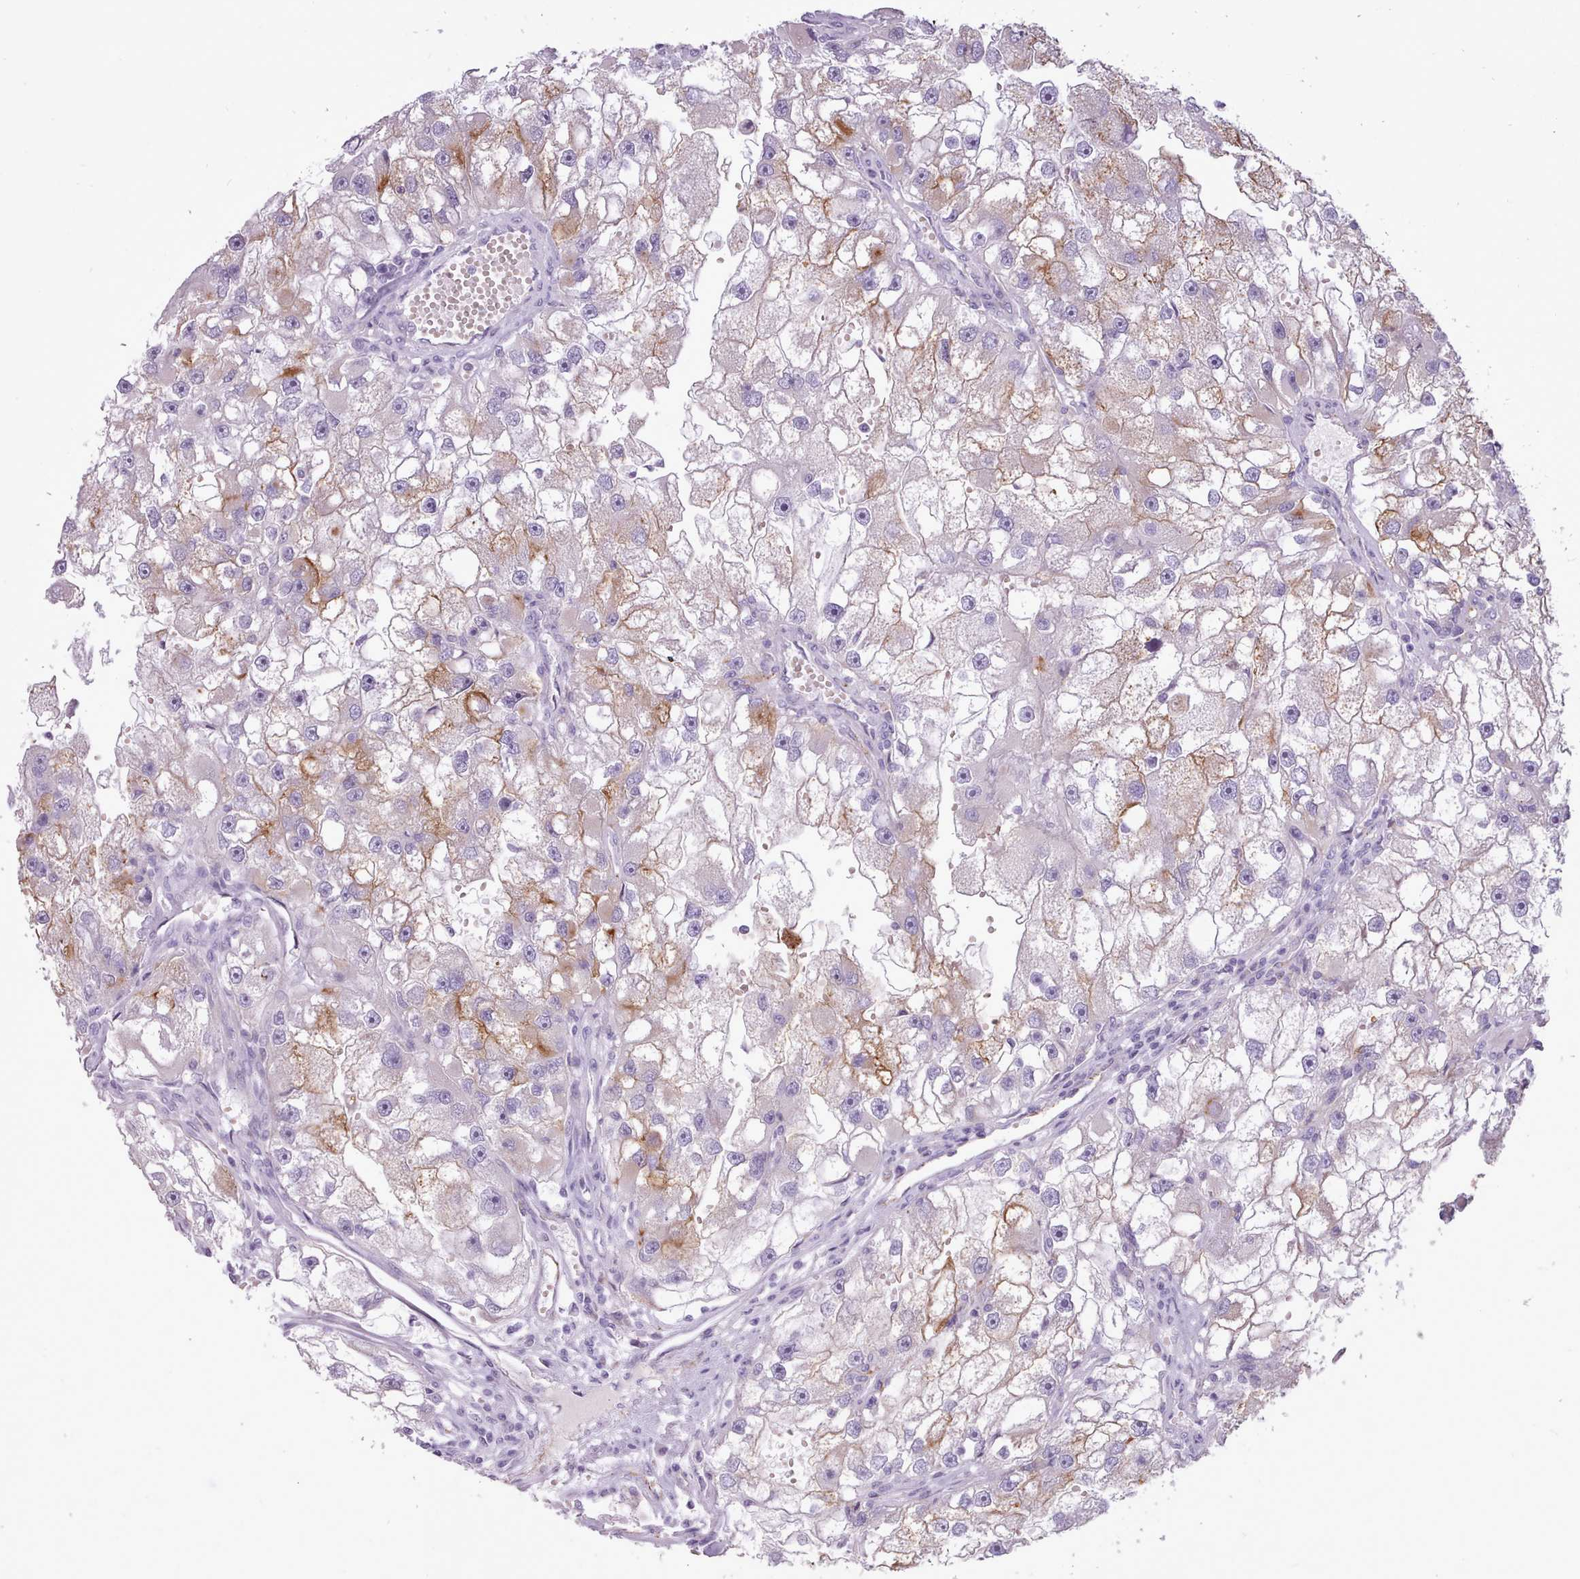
{"staining": {"intensity": "moderate", "quantity": "<25%", "location": "cytoplasmic/membranous"}, "tissue": "renal cancer", "cell_type": "Tumor cells", "image_type": "cancer", "snomed": [{"axis": "morphology", "description": "Adenocarcinoma, NOS"}, {"axis": "topography", "description": "Kidney"}], "caption": "A micrograph showing moderate cytoplasmic/membranous staining in about <25% of tumor cells in renal cancer (adenocarcinoma), as visualized by brown immunohistochemical staining.", "gene": "ATRAID", "patient": {"sex": "male", "age": 63}}